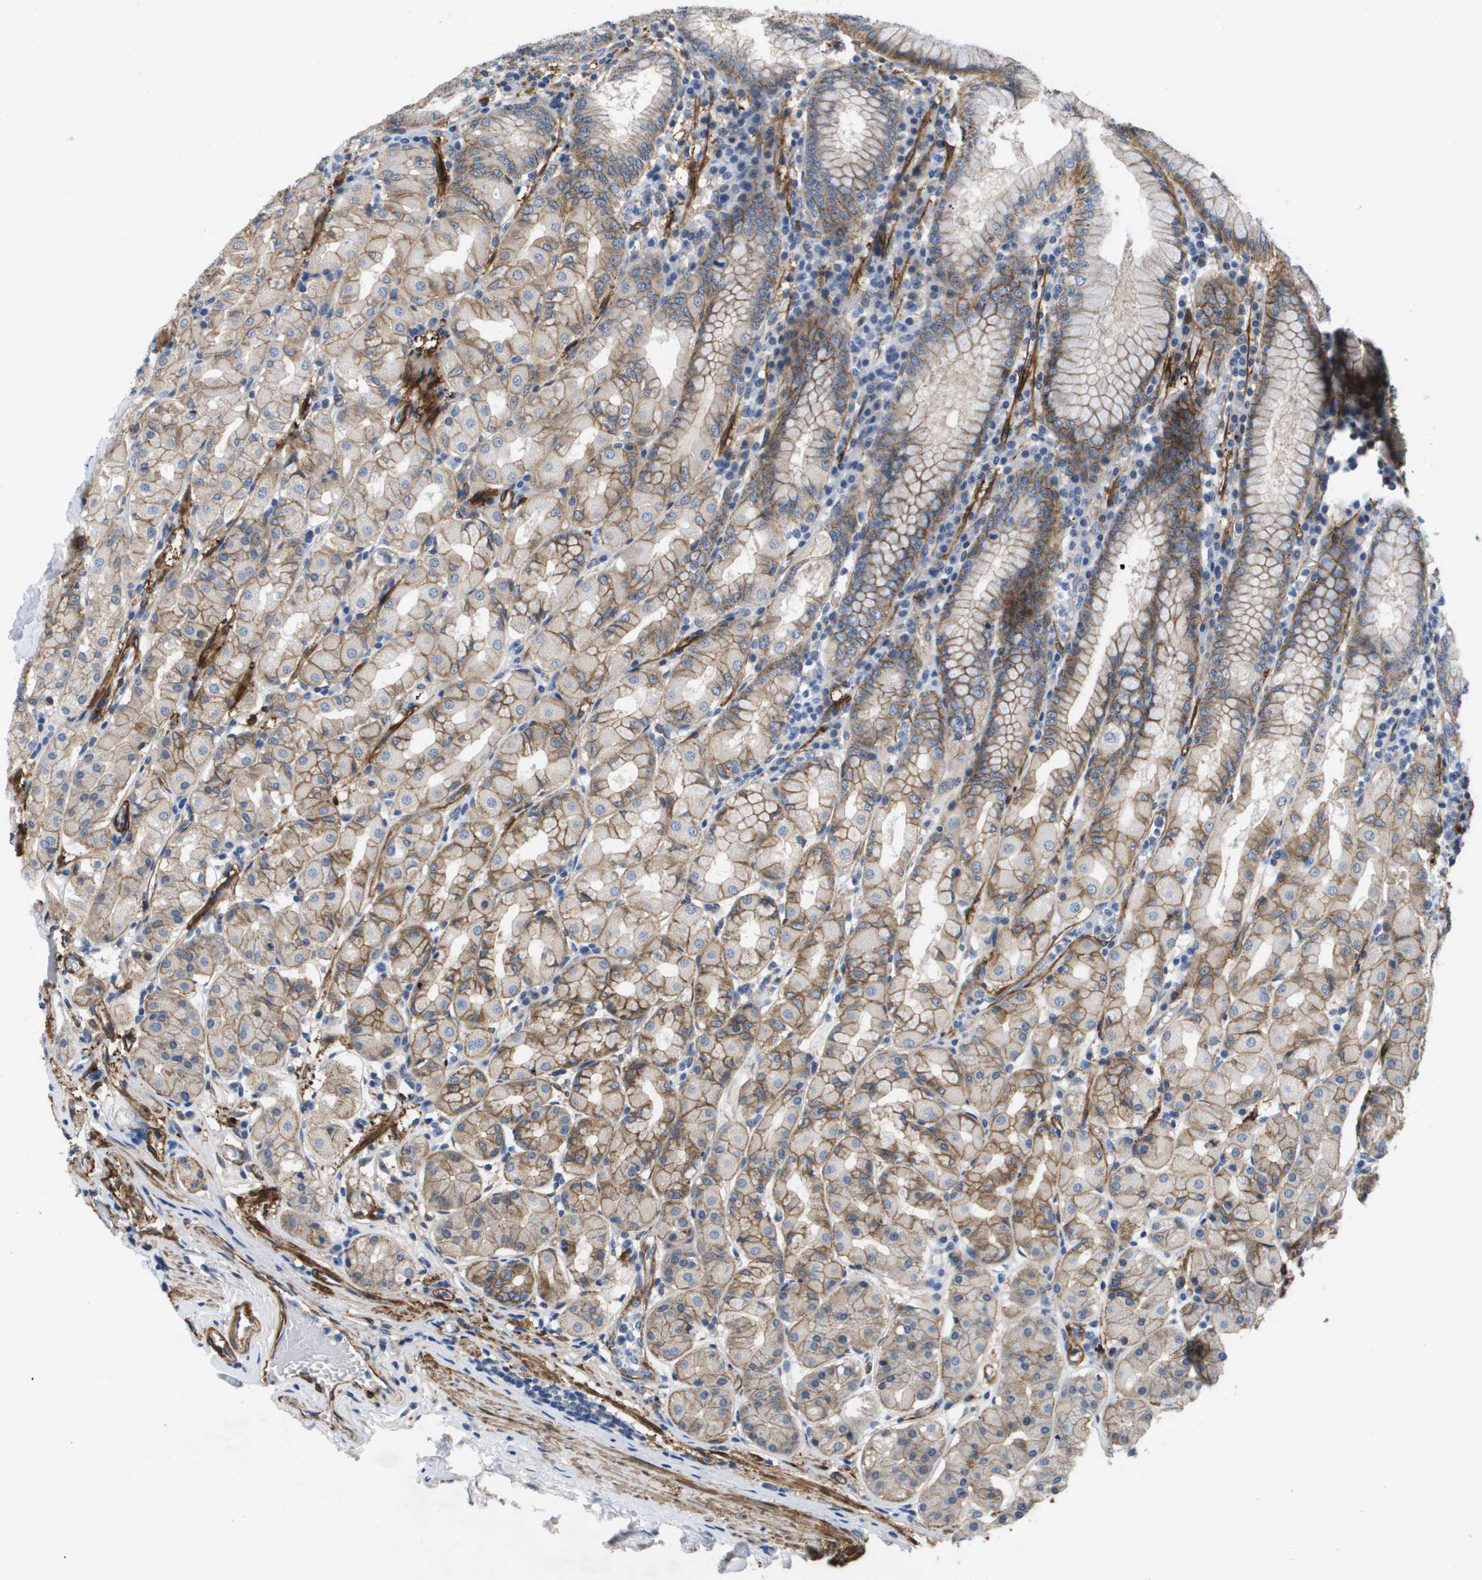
{"staining": {"intensity": "moderate", "quantity": "25%-75%", "location": "cytoplasmic/membranous"}, "tissue": "stomach", "cell_type": "Glandular cells", "image_type": "normal", "snomed": [{"axis": "morphology", "description": "Normal tissue, NOS"}, {"axis": "topography", "description": "Stomach"}, {"axis": "topography", "description": "Stomach, lower"}], "caption": "Immunohistochemistry (IHC) (DAB (3,3'-diaminobenzidine)) staining of benign stomach exhibits moderate cytoplasmic/membranous protein positivity in approximately 25%-75% of glandular cells.", "gene": "LPP", "patient": {"sex": "female", "age": 56}}